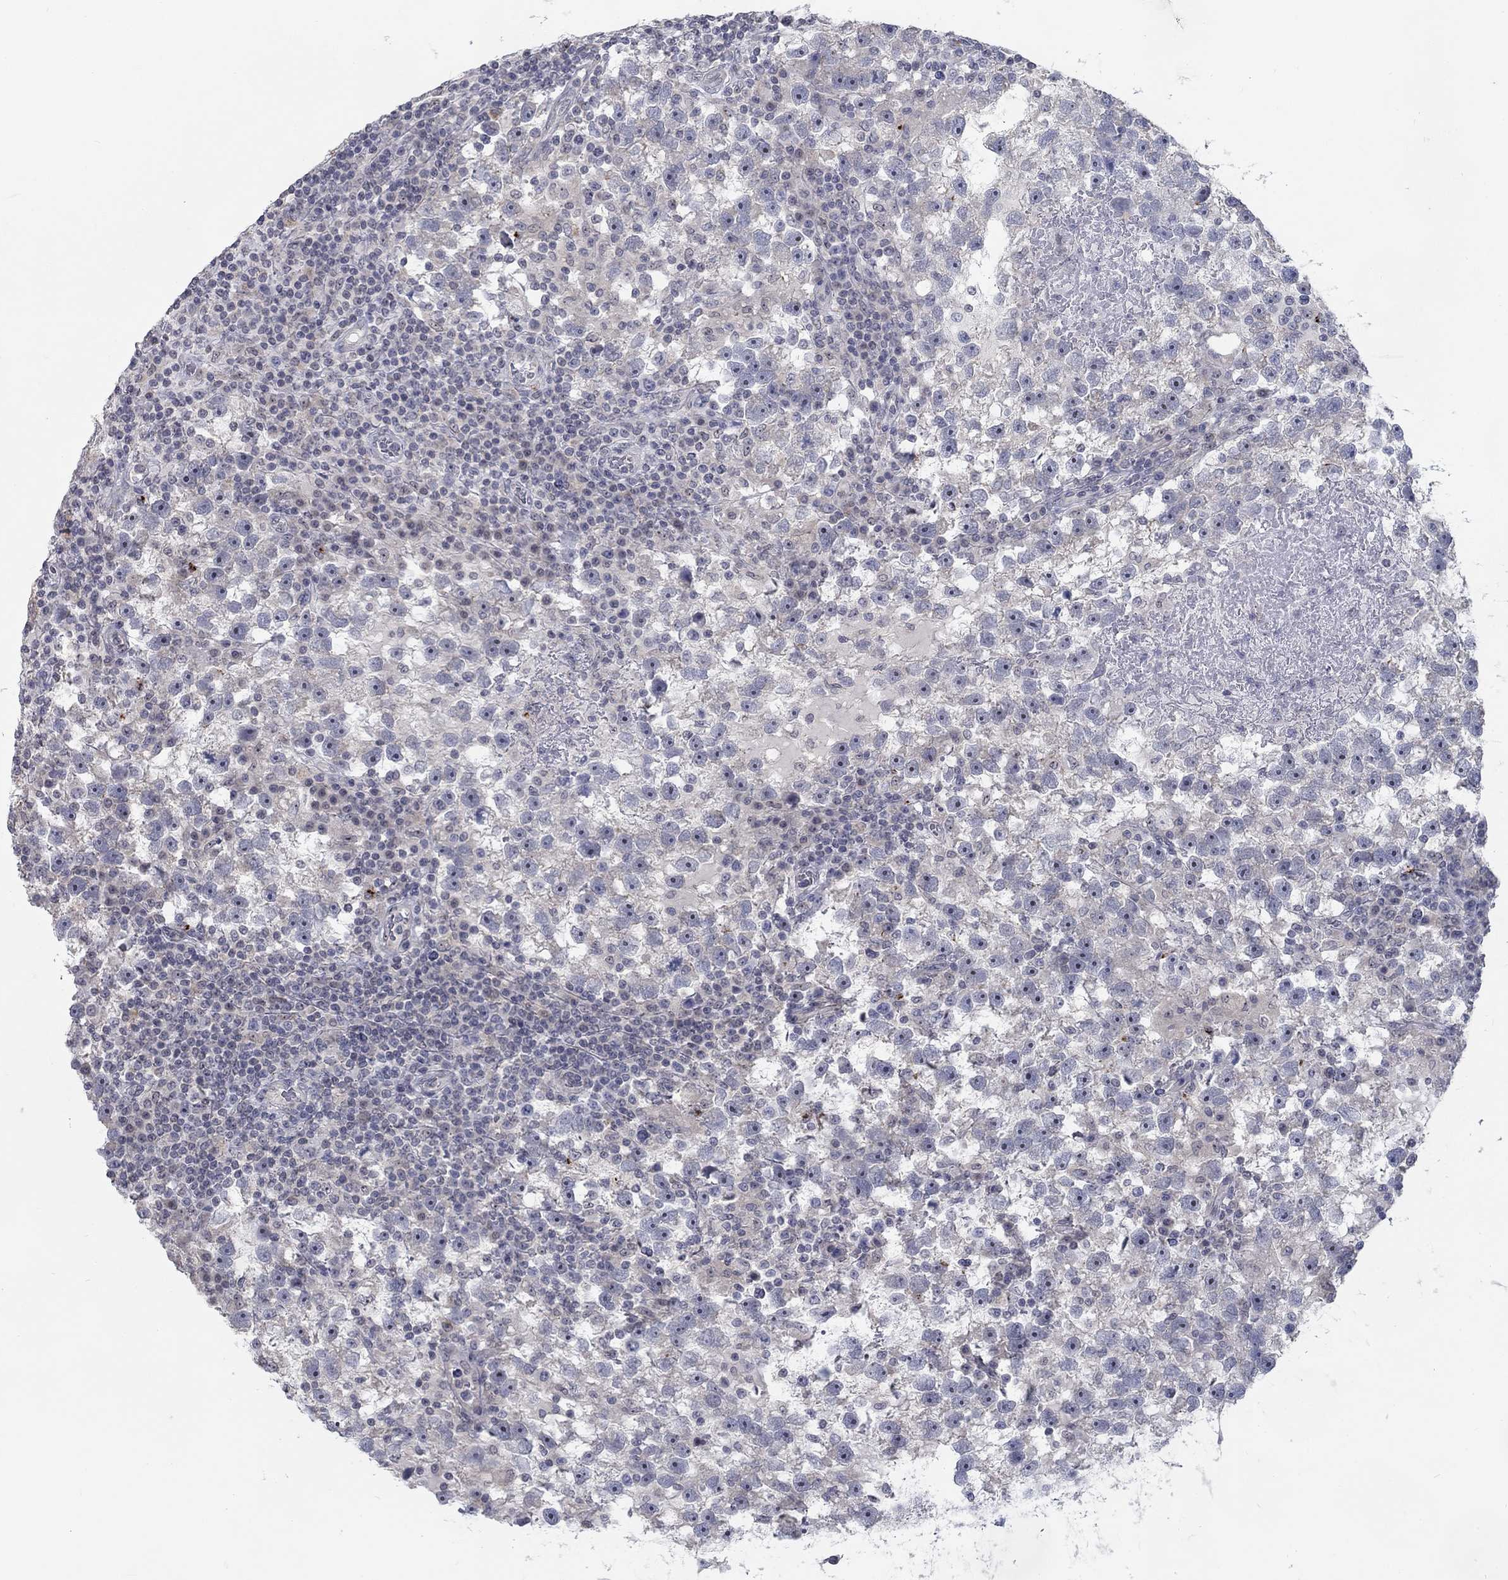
{"staining": {"intensity": "negative", "quantity": "none", "location": "none"}, "tissue": "testis cancer", "cell_type": "Tumor cells", "image_type": "cancer", "snomed": [{"axis": "morphology", "description": "Seminoma, NOS"}, {"axis": "topography", "description": "Testis"}], "caption": "DAB (3,3'-diaminobenzidine) immunohistochemical staining of testis cancer (seminoma) demonstrates no significant staining in tumor cells.", "gene": "MTSS2", "patient": {"sex": "male", "age": 47}}